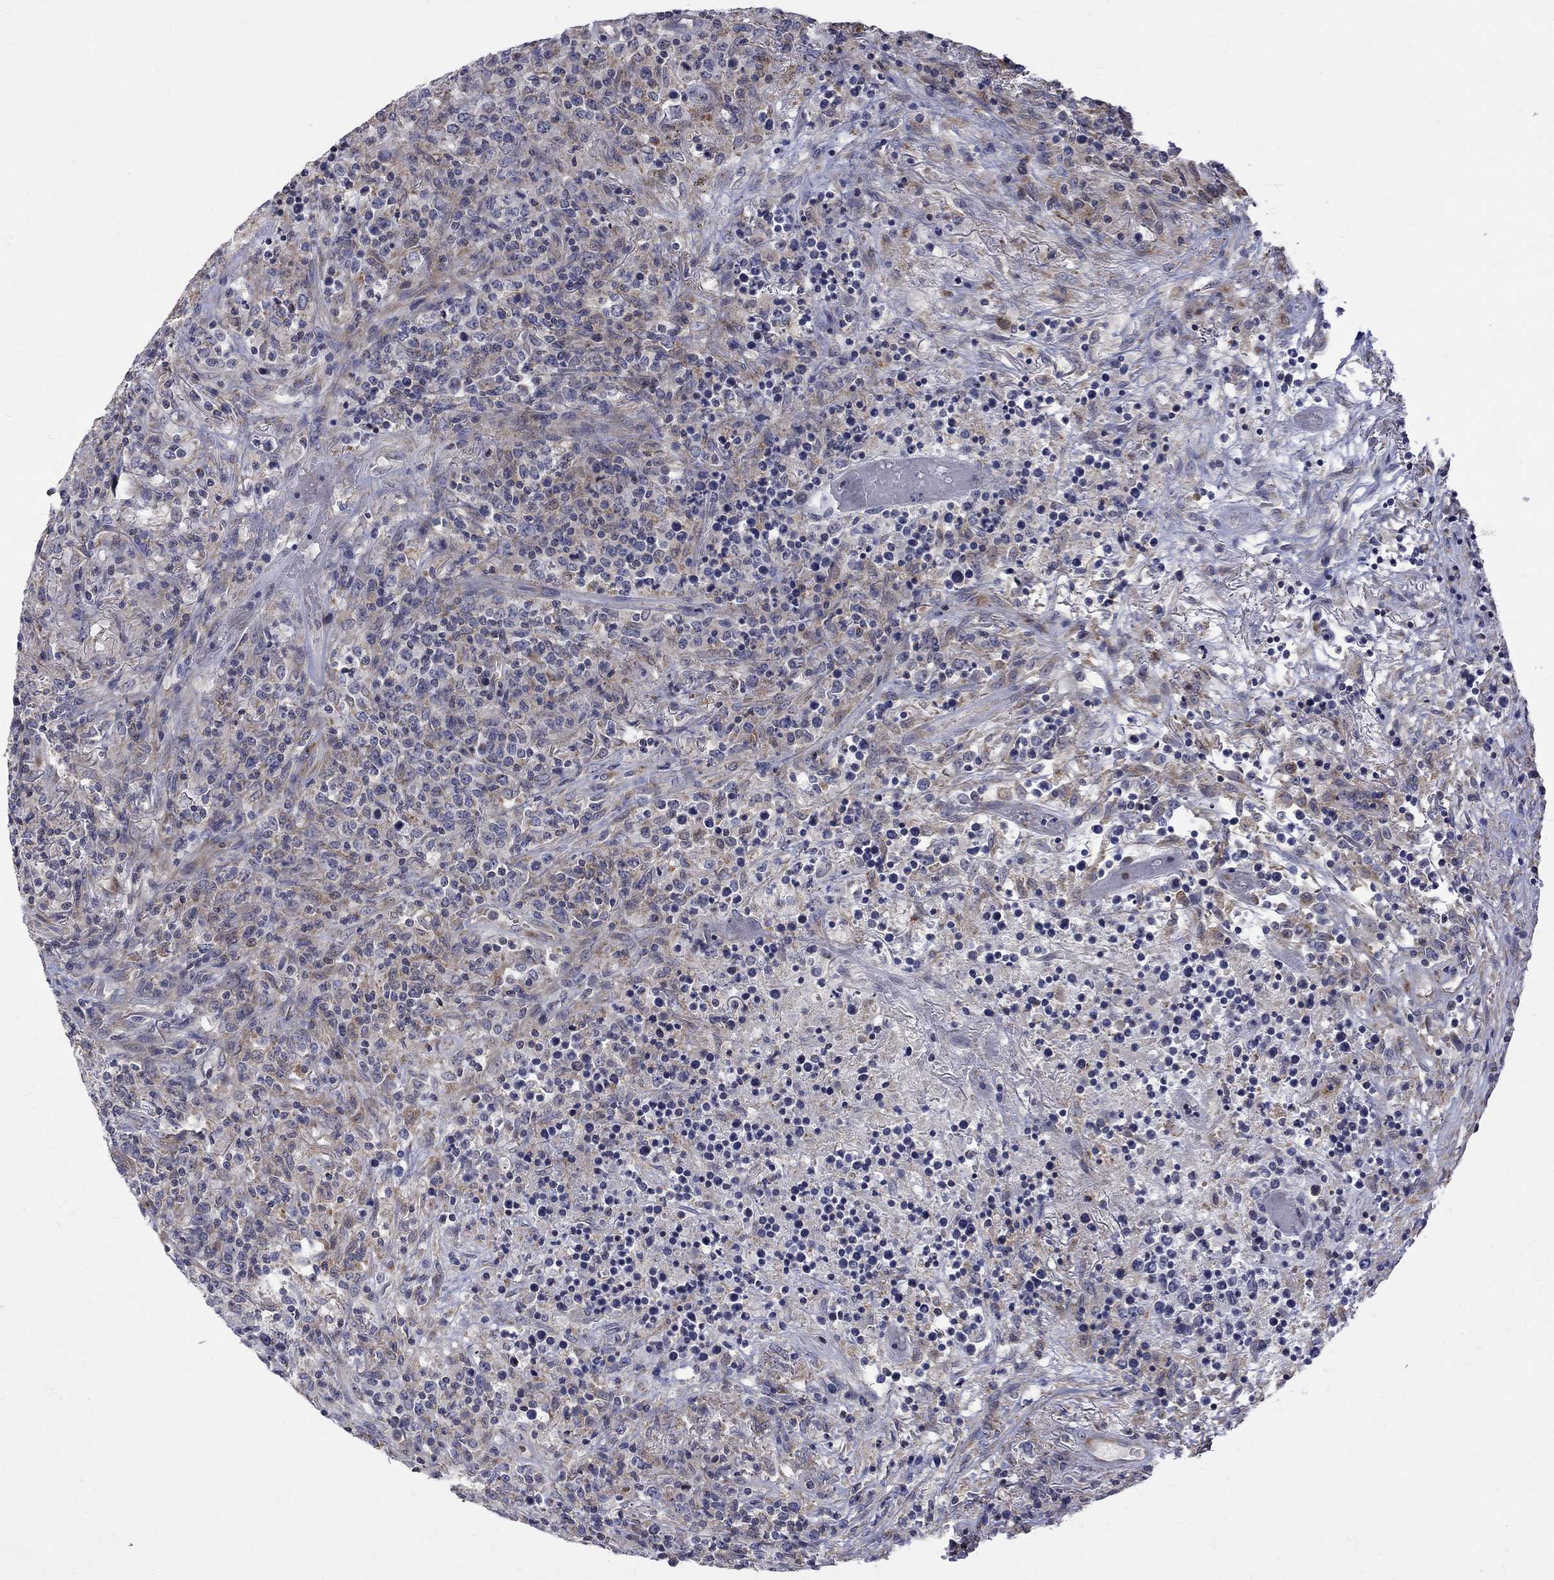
{"staining": {"intensity": "negative", "quantity": "none", "location": "none"}, "tissue": "lymphoma", "cell_type": "Tumor cells", "image_type": "cancer", "snomed": [{"axis": "morphology", "description": "Malignant lymphoma, non-Hodgkin's type, High grade"}, {"axis": "topography", "description": "Lung"}], "caption": "The IHC image has no significant positivity in tumor cells of lymphoma tissue.", "gene": "SH2B1", "patient": {"sex": "male", "age": 79}}